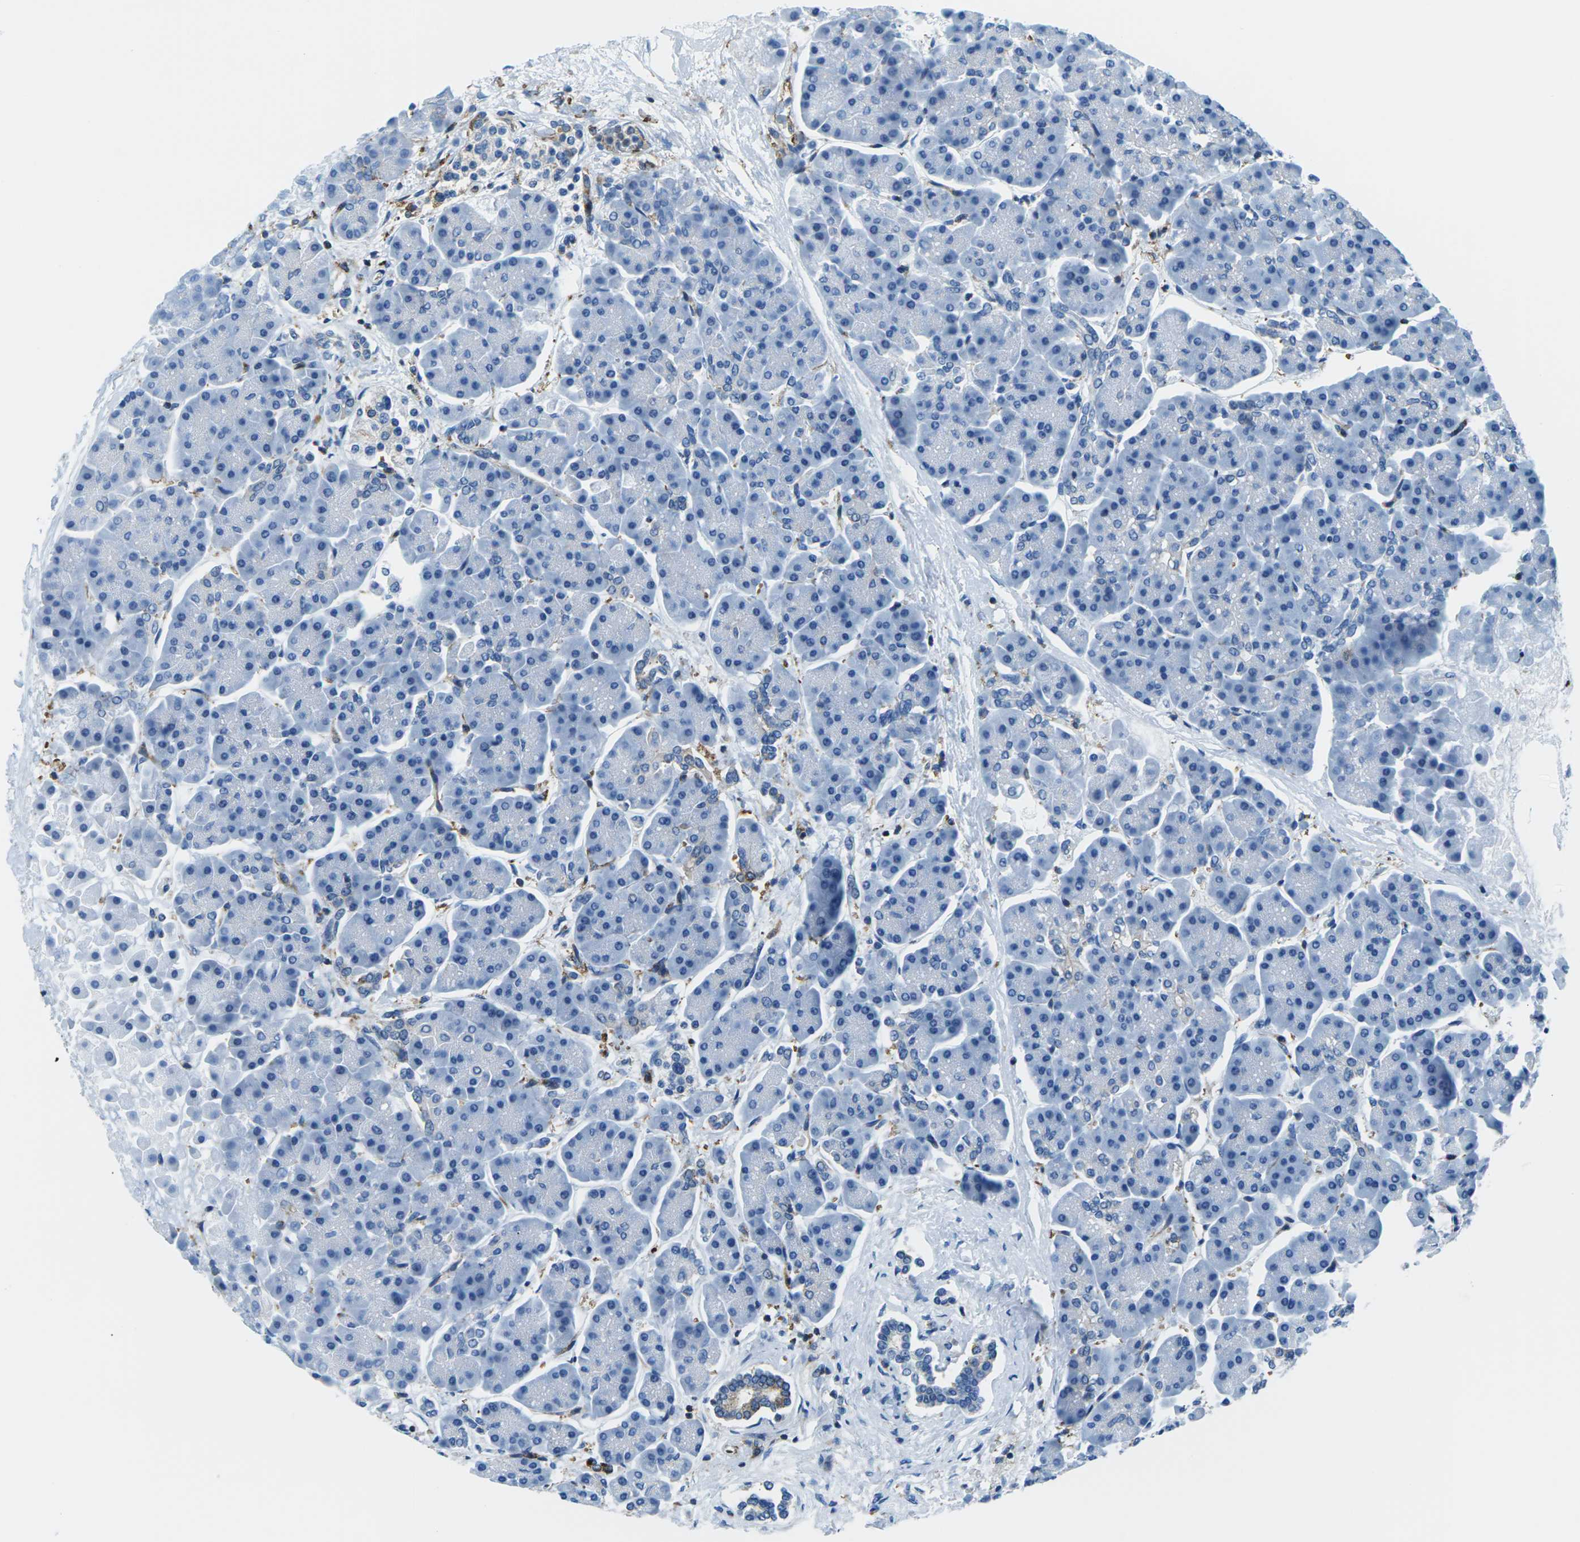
{"staining": {"intensity": "negative", "quantity": "none", "location": "none"}, "tissue": "pancreas", "cell_type": "Exocrine glandular cells", "image_type": "normal", "snomed": [{"axis": "morphology", "description": "Normal tissue, NOS"}, {"axis": "topography", "description": "Pancreas"}], "caption": "IHC photomicrograph of normal pancreas: human pancreas stained with DAB (3,3'-diaminobenzidine) shows no significant protein staining in exocrine glandular cells.", "gene": "SOCS4", "patient": {"sex": "female", "age": 70}}